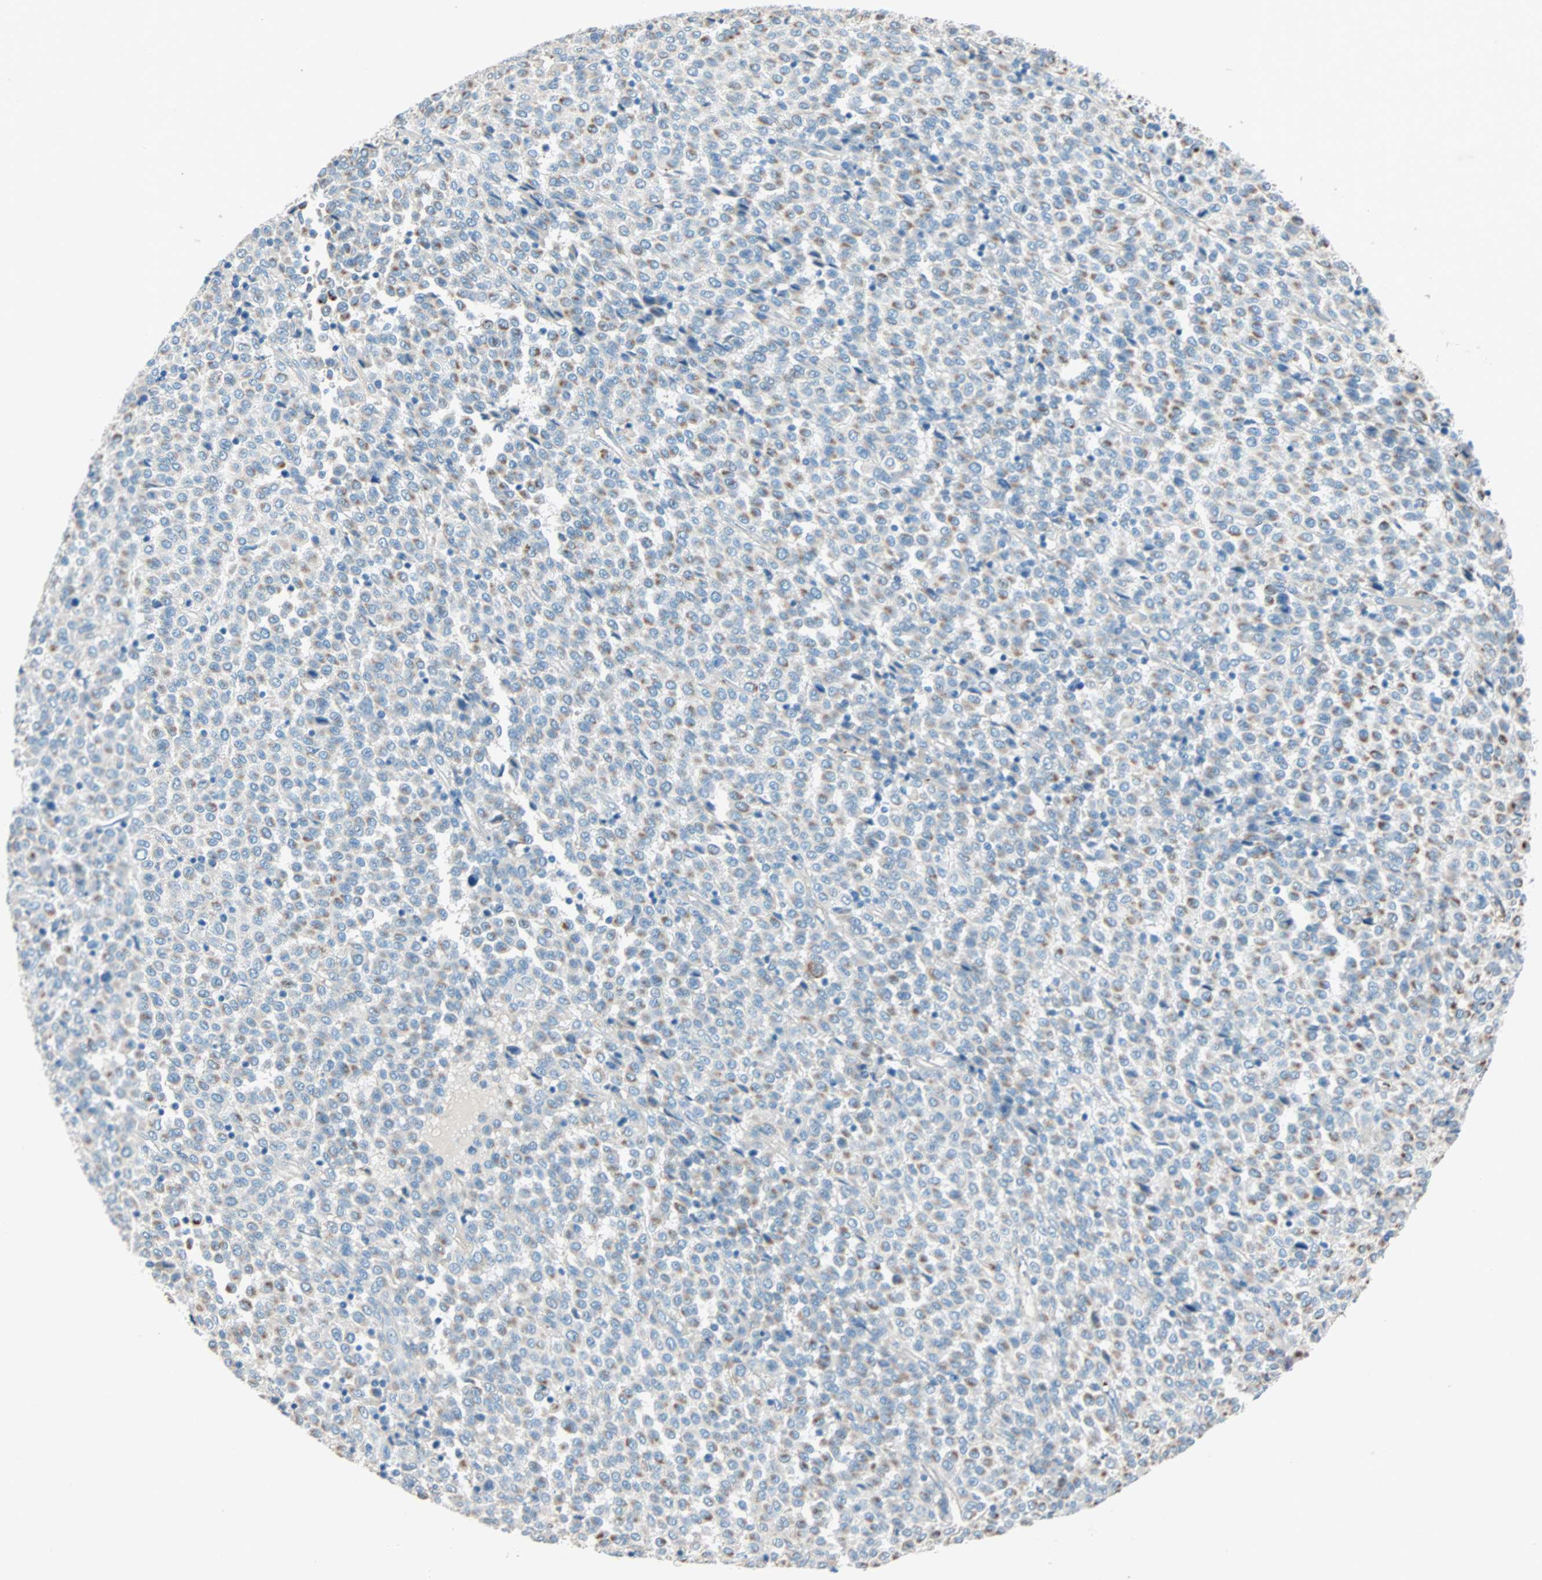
{"staining": {"intensity": "moderate", "quantity": ">75%", "location": "cytoplasmic/membranous"}, "tissue": "melanoma", "cell_type": "Tumor cells", "image_type": "cancer", "snomed": [{"axis": "morphology", "description": "Malignant melanoma, Metastatic site"}, {"axis": "topography", "description": "Pancreas"}], "caption": "Protein staining of melanoma tissue demonstrates moderate cytoplasmic/membranous expression in approximately >75% of tumor cells.", "gene": "LY6G6F", "patient": {"sex": "female", "age": 30}}